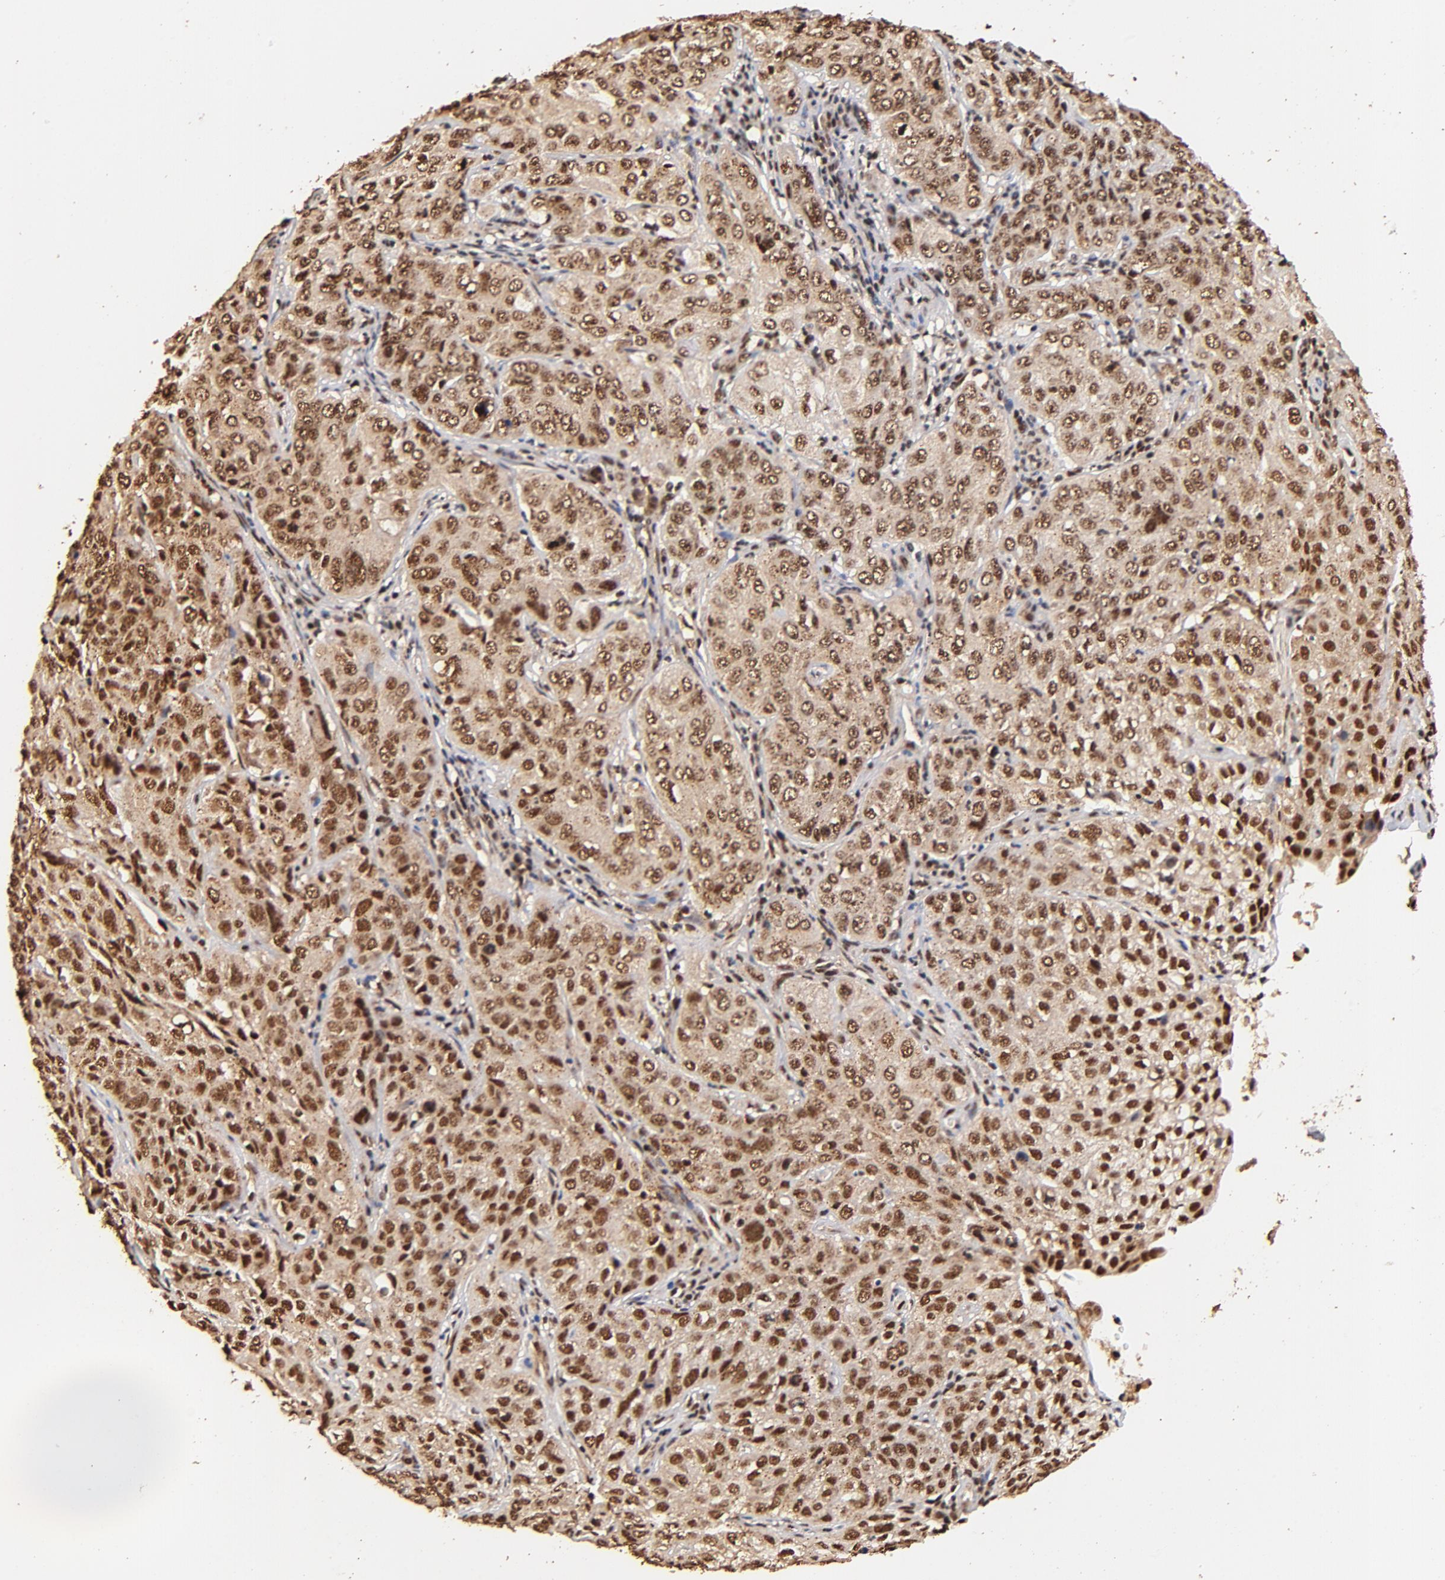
{"staining": {"intensity": "strong", "quantity": ">75%", "location": "cytoplasmic/membranous,nuclear"}, "tissue": "cervical cancer", "cell_type": "Tumor cells", "image_type": "cancer", "snomed": [{"axis": "morphology", "description": "Squamous cell carcinoma, NOS"}, {"axis": "topography", "description": "Cervix"}], "caption": "Immunohistochemical staining of cervical cancer (squamous cell carcinoma) exhibits high levels of strong cytoplasmic/membranous and nuclear protein expression in about >75% of tumor cells.", "gene": "MED12", "patient": {"sex": "female", "age": 38}}